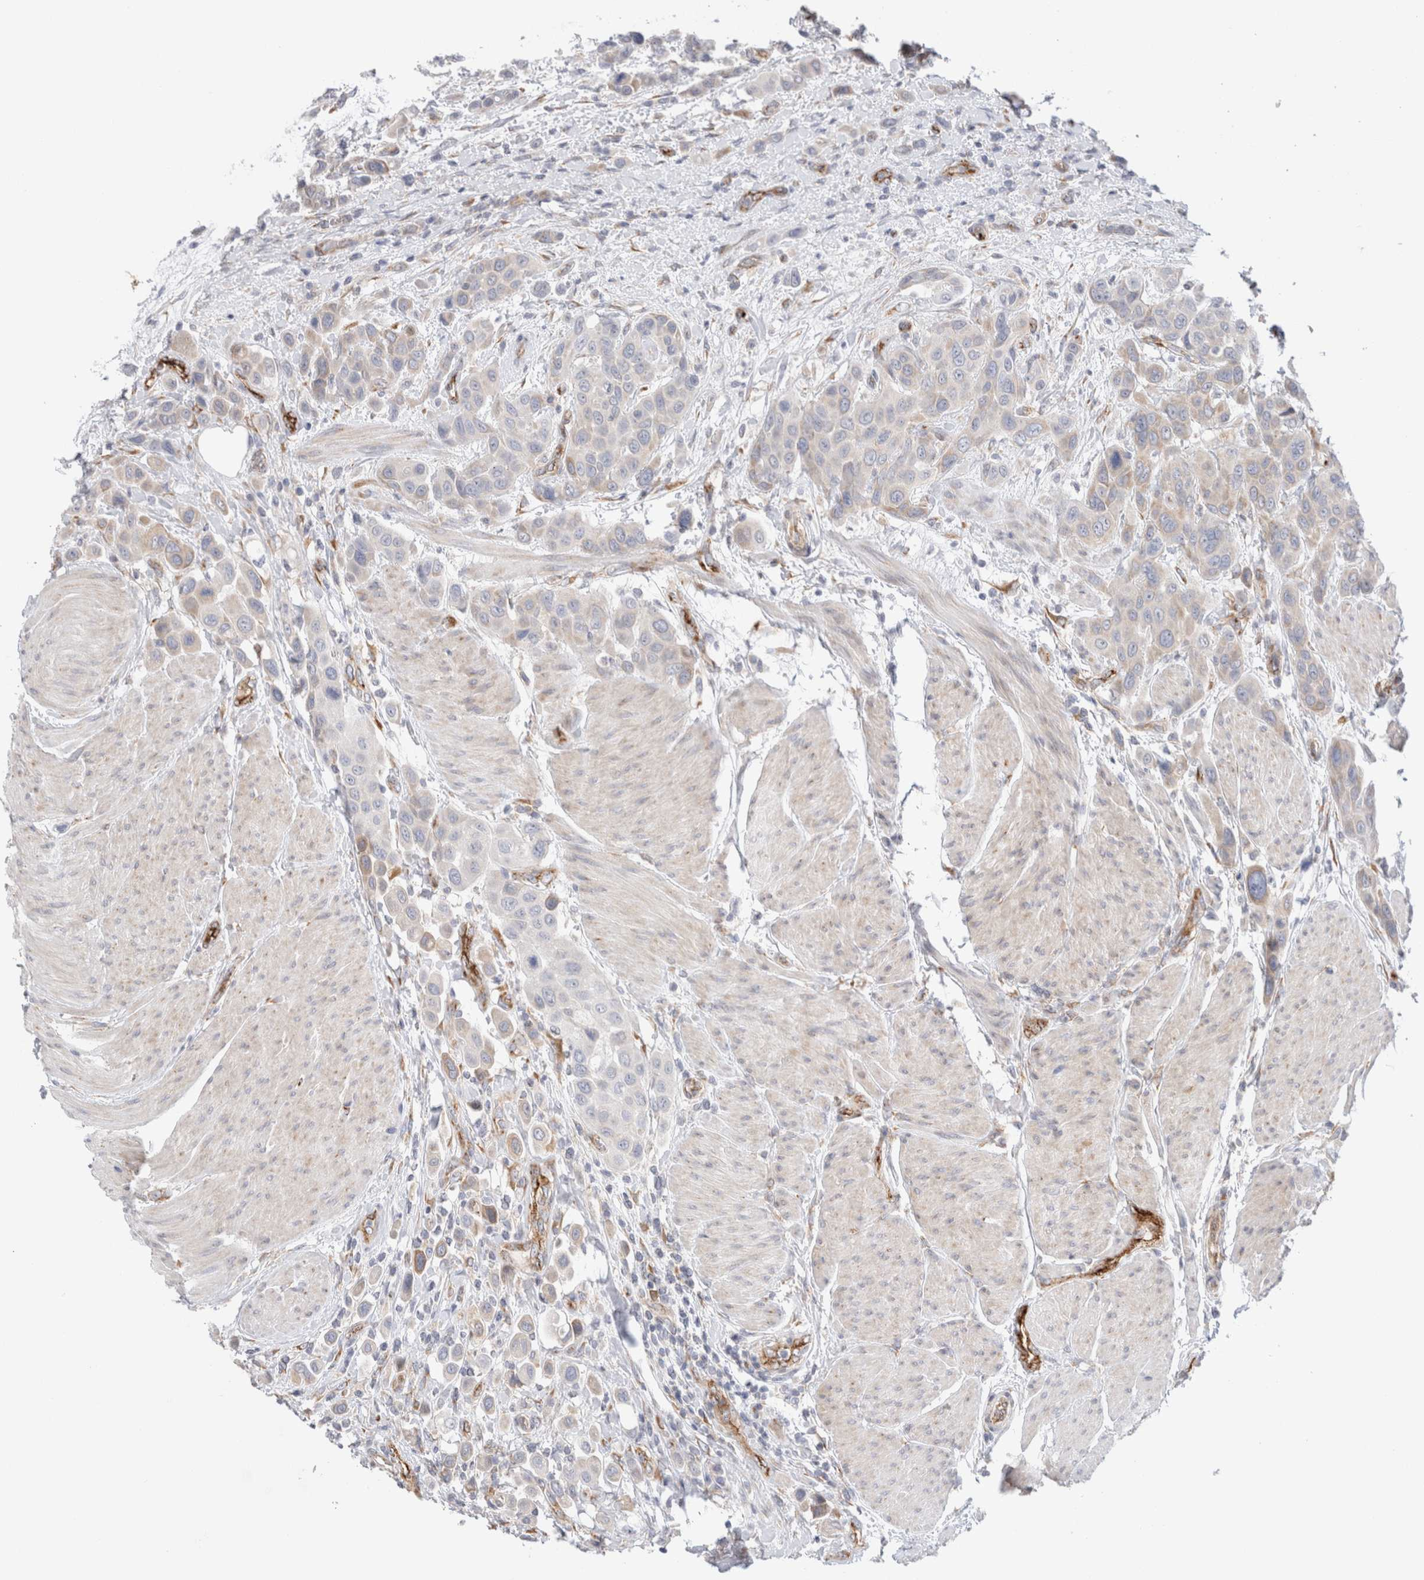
{"staining": {"intensity": "weak", "quantity": "25%-75%", "location": "cytoplasmic/membranous"}, "tissue": "urothelial cancer", "cell_type": "Tumor cells", "image_type": "cancer", "snomed": [{"axis": "morphology", "description": "Urothelial carcinoma, High grade"}, {"axis": "topography", "description": "Urinary bladder"}], "caption": "This histopathology image reveals immunohistochemistry (IHC) staining of urothelial cancer, with low weak cytoplasmic/membranous positivity in about 25%-75% of tumor cells.", "gene": "CNPY4", "patient": {"sex": "male", "age": 50}}